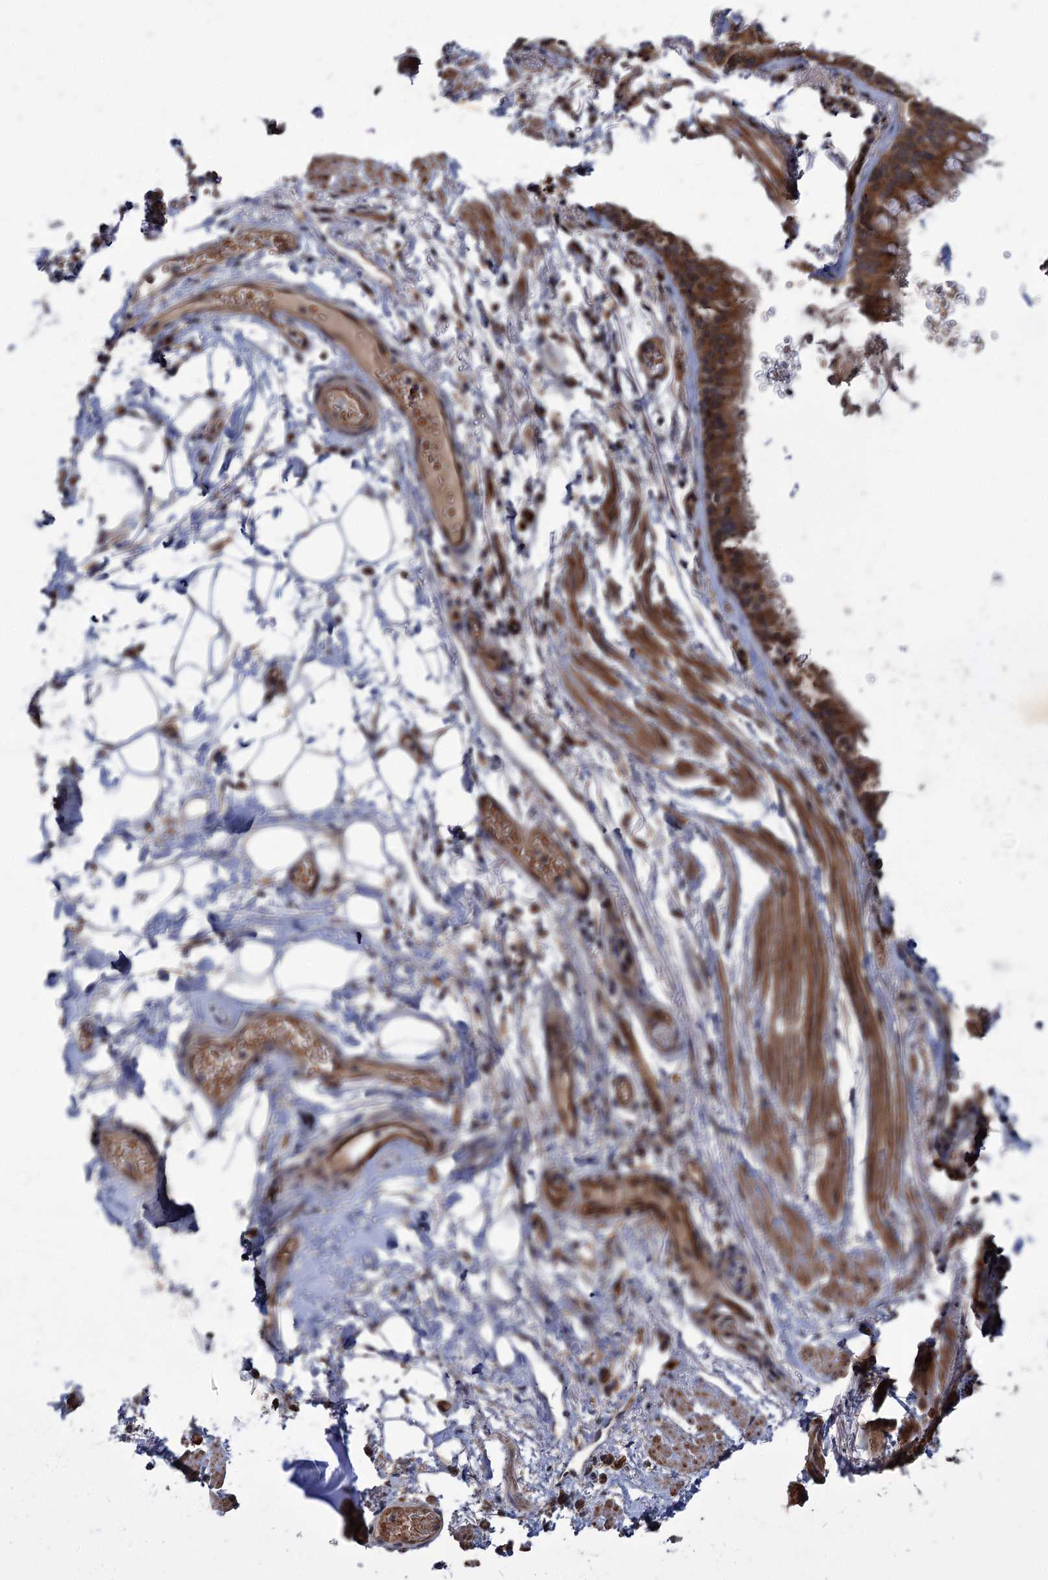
{"staining": {"intensity": "negative", "quantity": "none", "location": "none"}, "tissue": "adipose tissue", "cell_type": "Adipocytes", "image_type": "normal", "snomed": [{"axis": "morphology", "description": "Normal tissue, NOS"}, {"axis": "topography", "description": "Lymph node"}, {"axis": "topography", "description": "Cartilage tissue"}, {"axis": "topography", "description": "Bronchus"}], "caption": "DAB immunohistochemical staining of benign human adipose tissue shows no significant positivity in adipocytes.", "gene": "PKN2", "patient": {"sex": "male", "age": 63}}